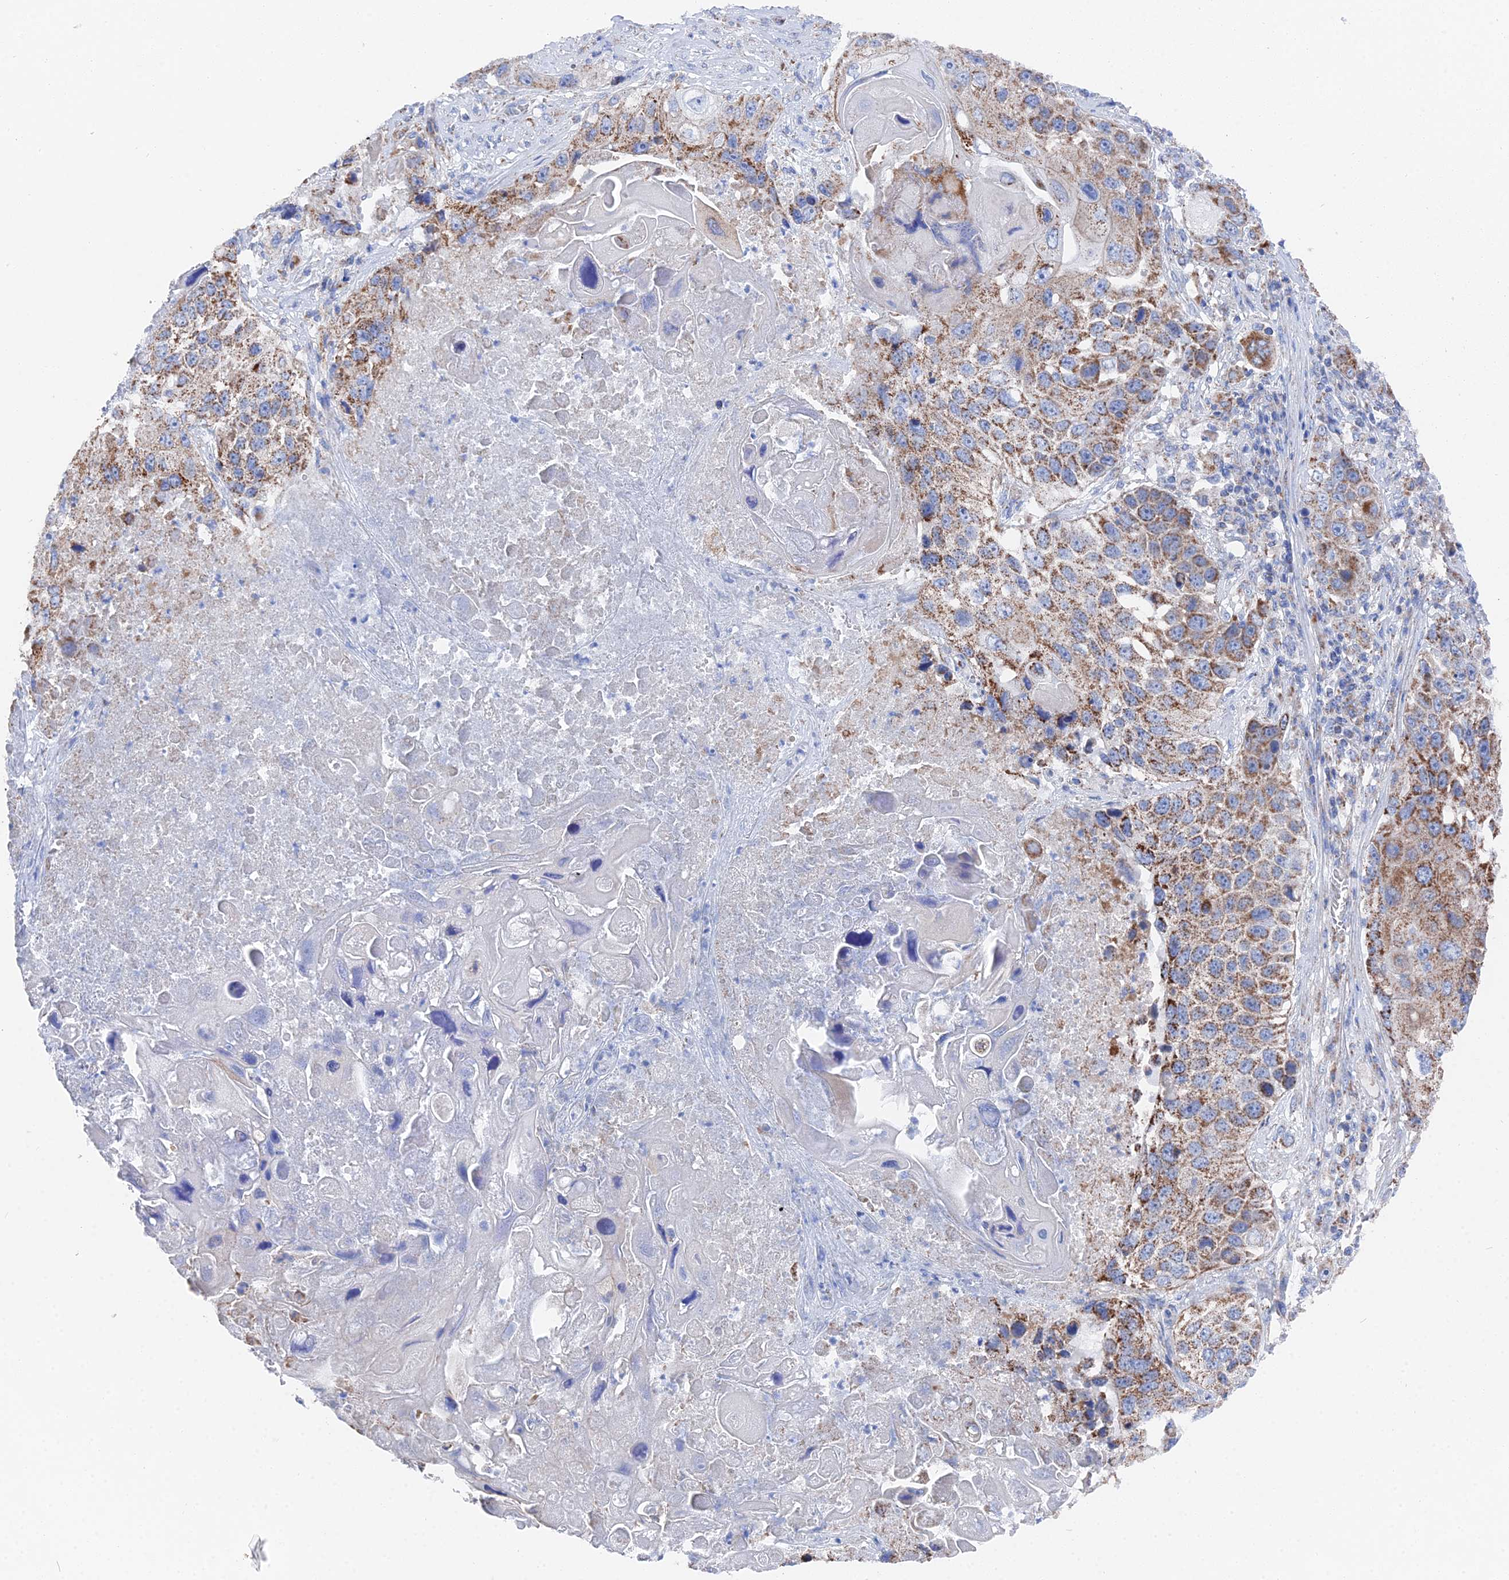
{"staining": {"intensity": "moderate", "quantity": ">75%", "location": "cytoplasmic/membranous"}, "tissue": "lung cancer", "cell_type": "Tumor cells", "image_type": "cancer", "snomed": [{"axis": "morphology", "description": "Squamous cell carcinoma, NOS"}, {"axis": "topography", "description": "Lung"}], "caption": "Moderate cytoplasmic/membranous positivity for a protein is seen in approximately >75% of tumor cells of squamous cell carcinoma (lung) using immunohistochemistry (IHC).", "gene": "IFT80", "patient": {"sex": "male", "age": 61}}